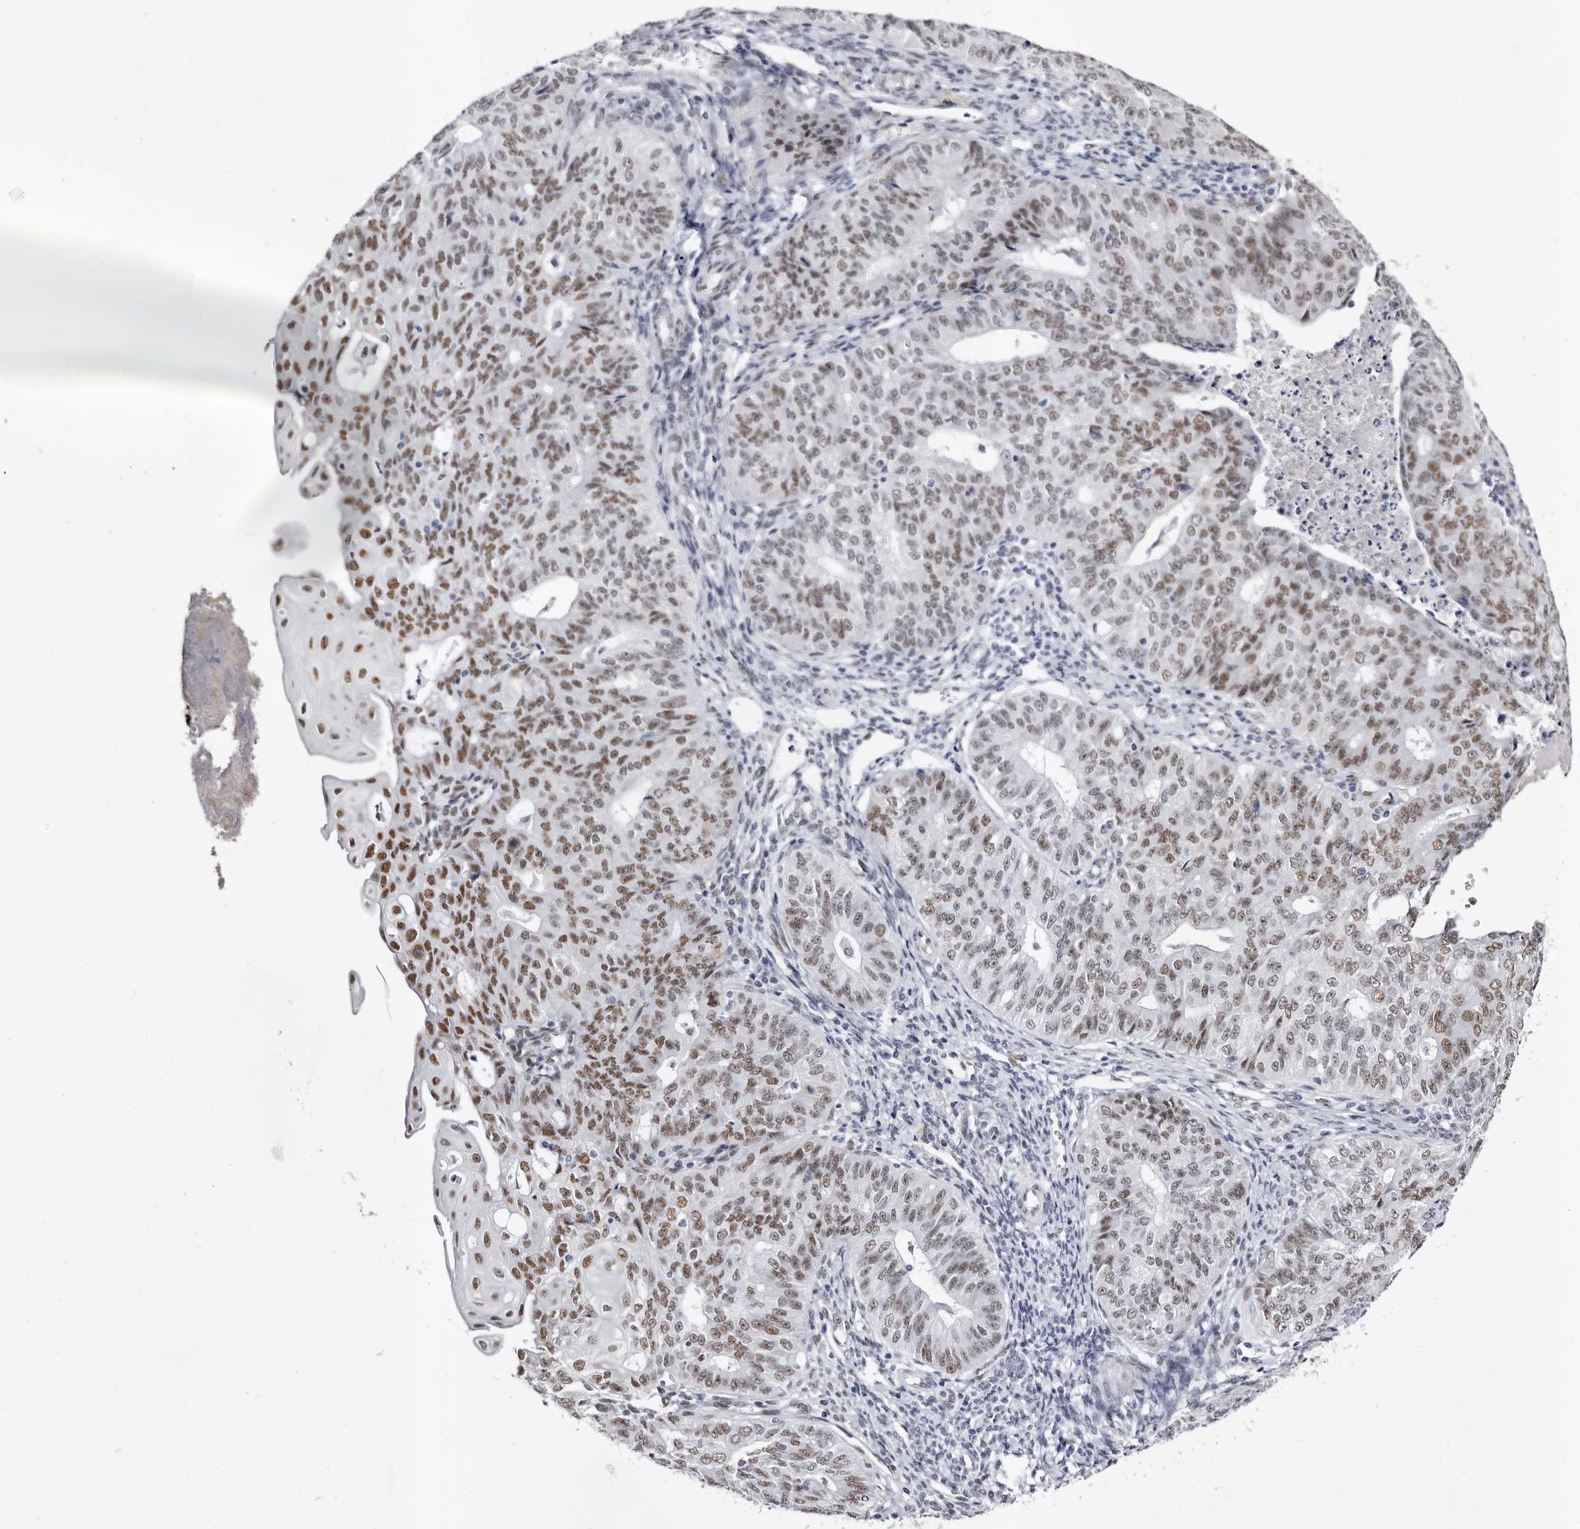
{"staining": {"intensity": "moderate", "quantity": ">75%", "location": "nuclear"}, "tissue": "endometrial cancer", "cell_type": "Tumor cells", "image_type": "cancer", "snomed": [{"axis": "morphology", "description": "Adenocarcinoma, NOS"}, {"axis": "topography", "description": "Endometrium"}], "caption": "About >75% of tumor cells in human endometrial cancer (adenocarcinoma) reveal moderate nuclear protein positivity as visualized by brown immunohistochemical staining.", "gene": "ZNF326", "patient": {"sex": "female", "age": 32}}